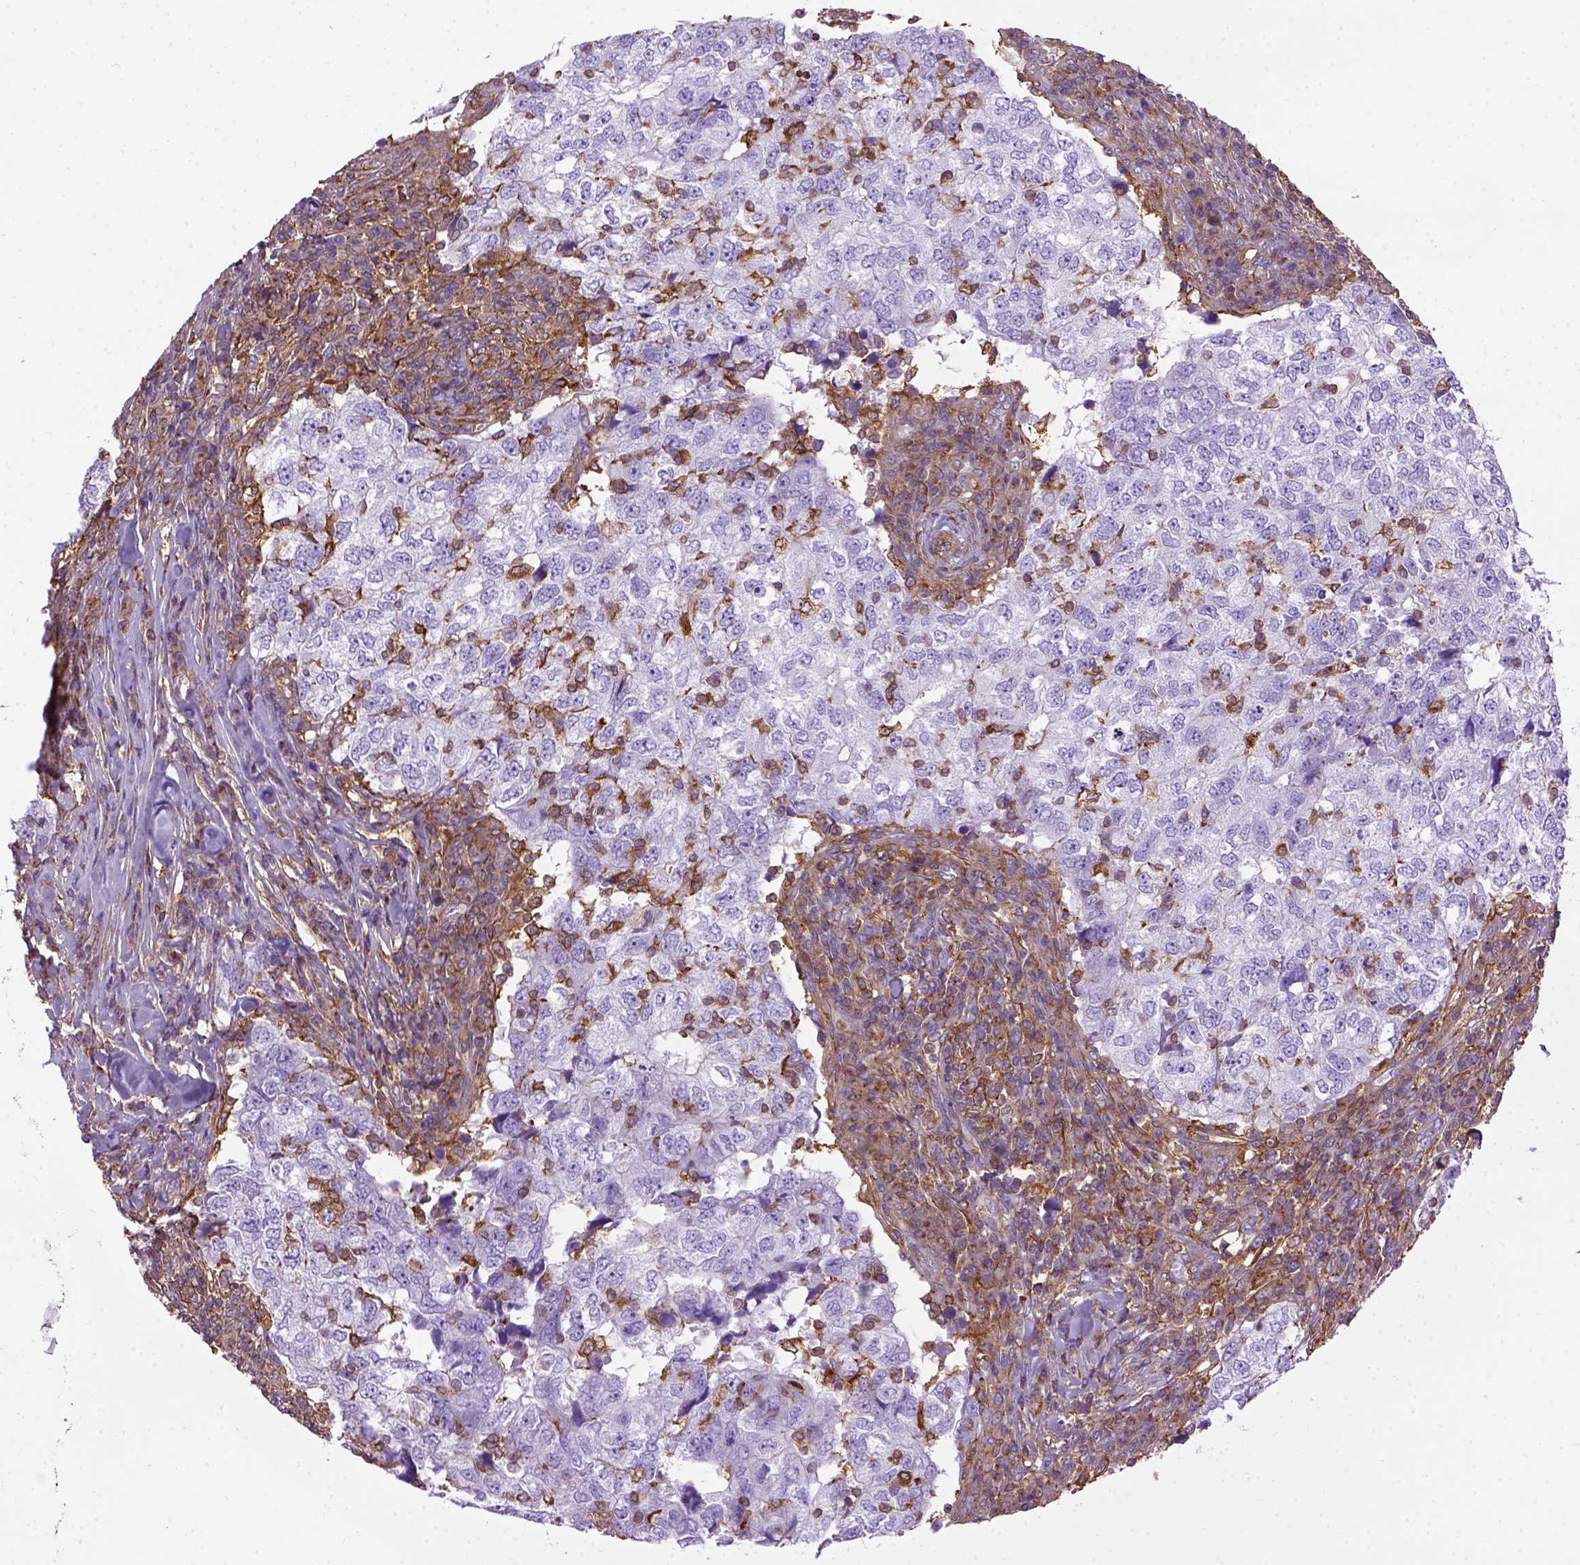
{"staining": {"intensity": "negative", "quantity": "none", "location": "none"}, "tissue": "breast cancer", "cell_type": "Tumor cells", "image_type": "cancer", "snomed": [{"axis": "morphology", "description": "Duct carcinoma"}, {"axis": "topography", "description": "Breast"}], "caption": "This is an immunohistochemistry photomicrograph of invasive ductal carcinoma (breast). There is no expression in tumor cells.", "gene": "MVP", "patient": {"sex": "female", "age": 30}}